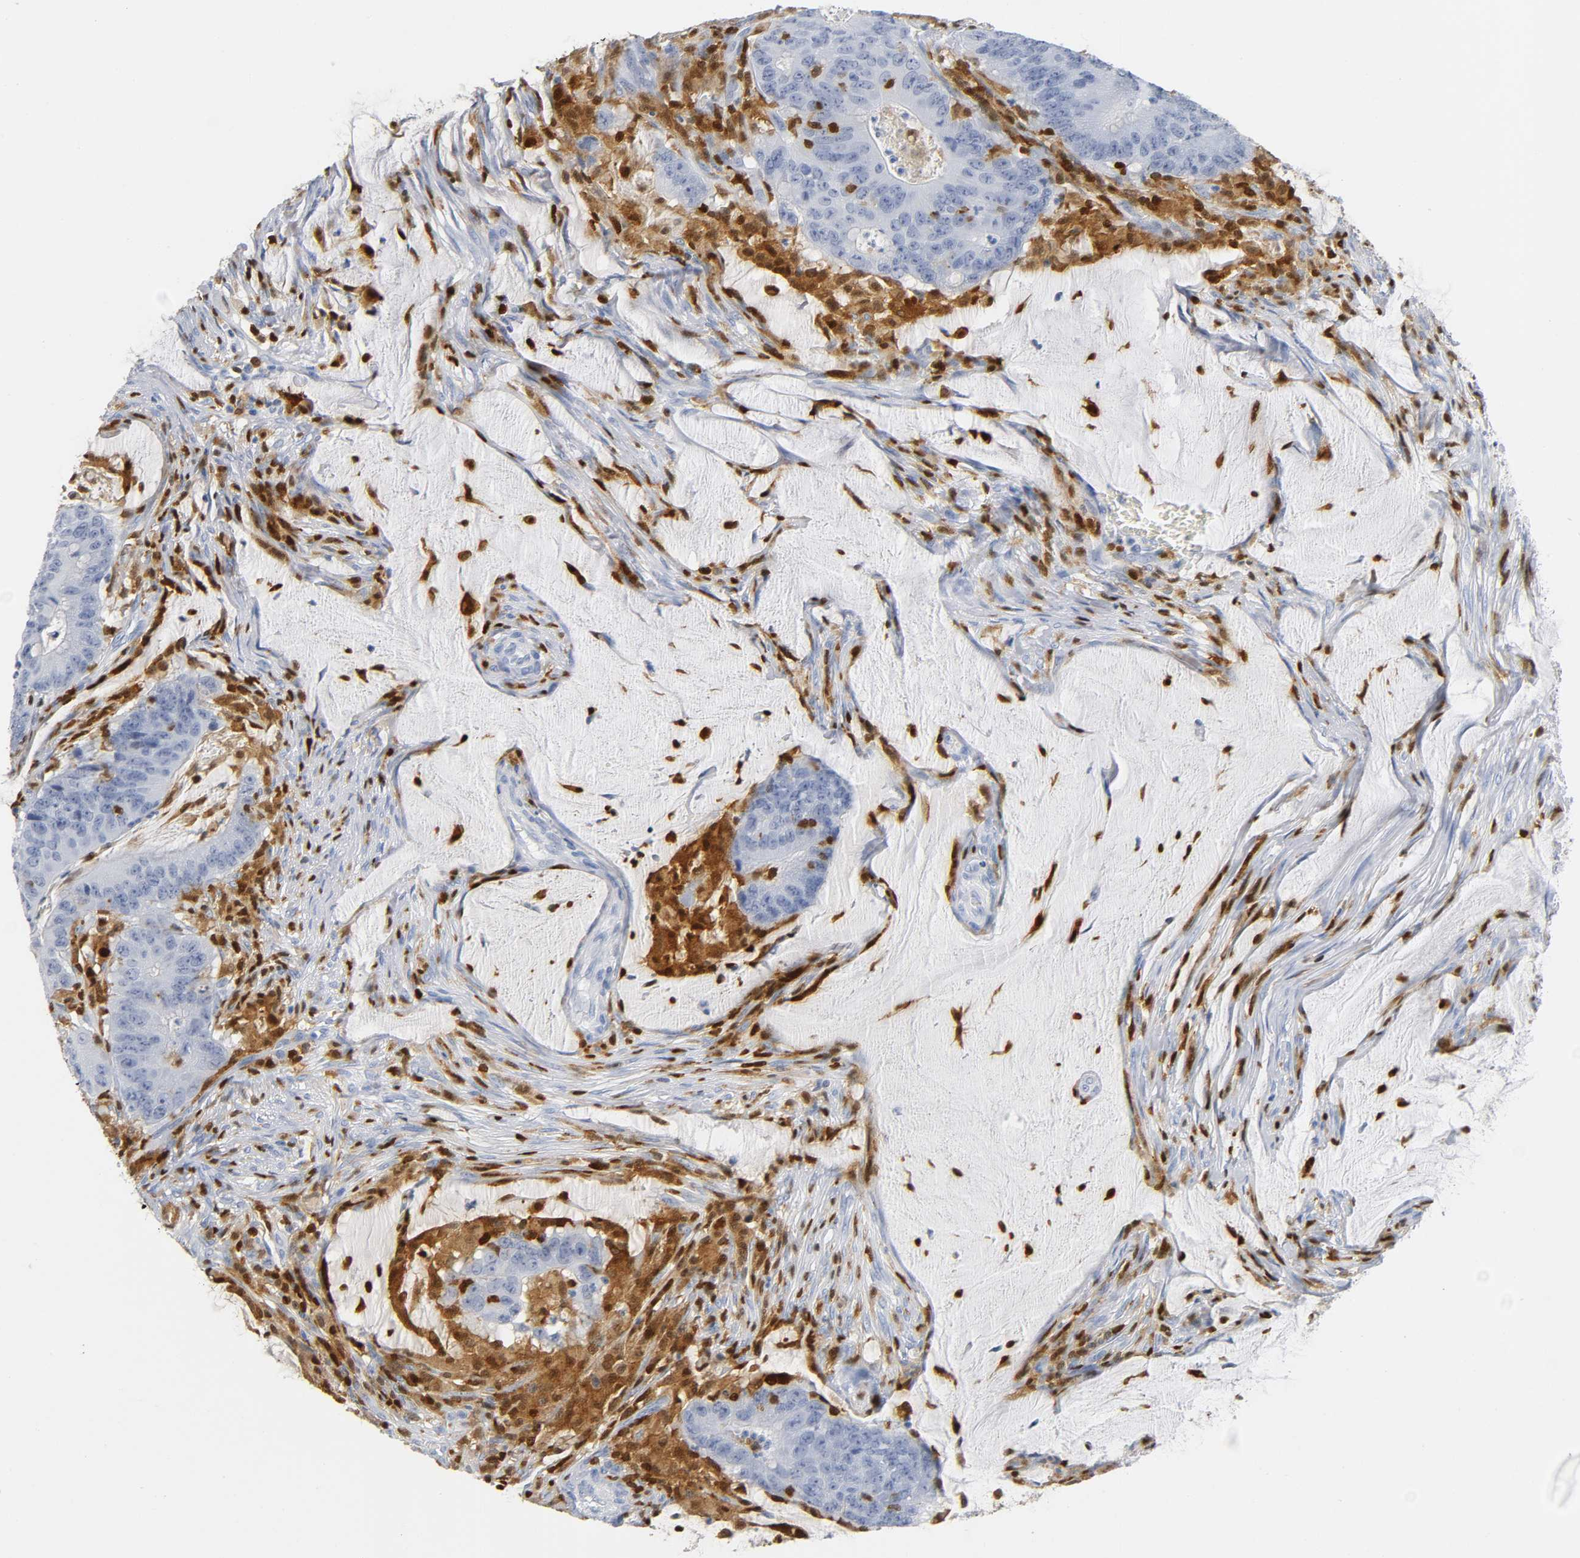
{"staining": {"intensity": "negative", "quantity": "none", "location": "none"}, "tissue": "colorectal cancer", "cell_type": "Tumor cells", "image_type": "cancer", "snomed": [{"axis": "morphology", "description": "Adenocarcinoma, NOS"}, {"axis": "topography", "description": "Colon"}], "caption": "DAB (3,3'-diaminobenzidine) immunohistochemical staining of human adenocarcinoma (colorectal) displays no significant expression in tumor cells.", "gene": "DOK2", "patient": {"sex": "male", "age": 45}}